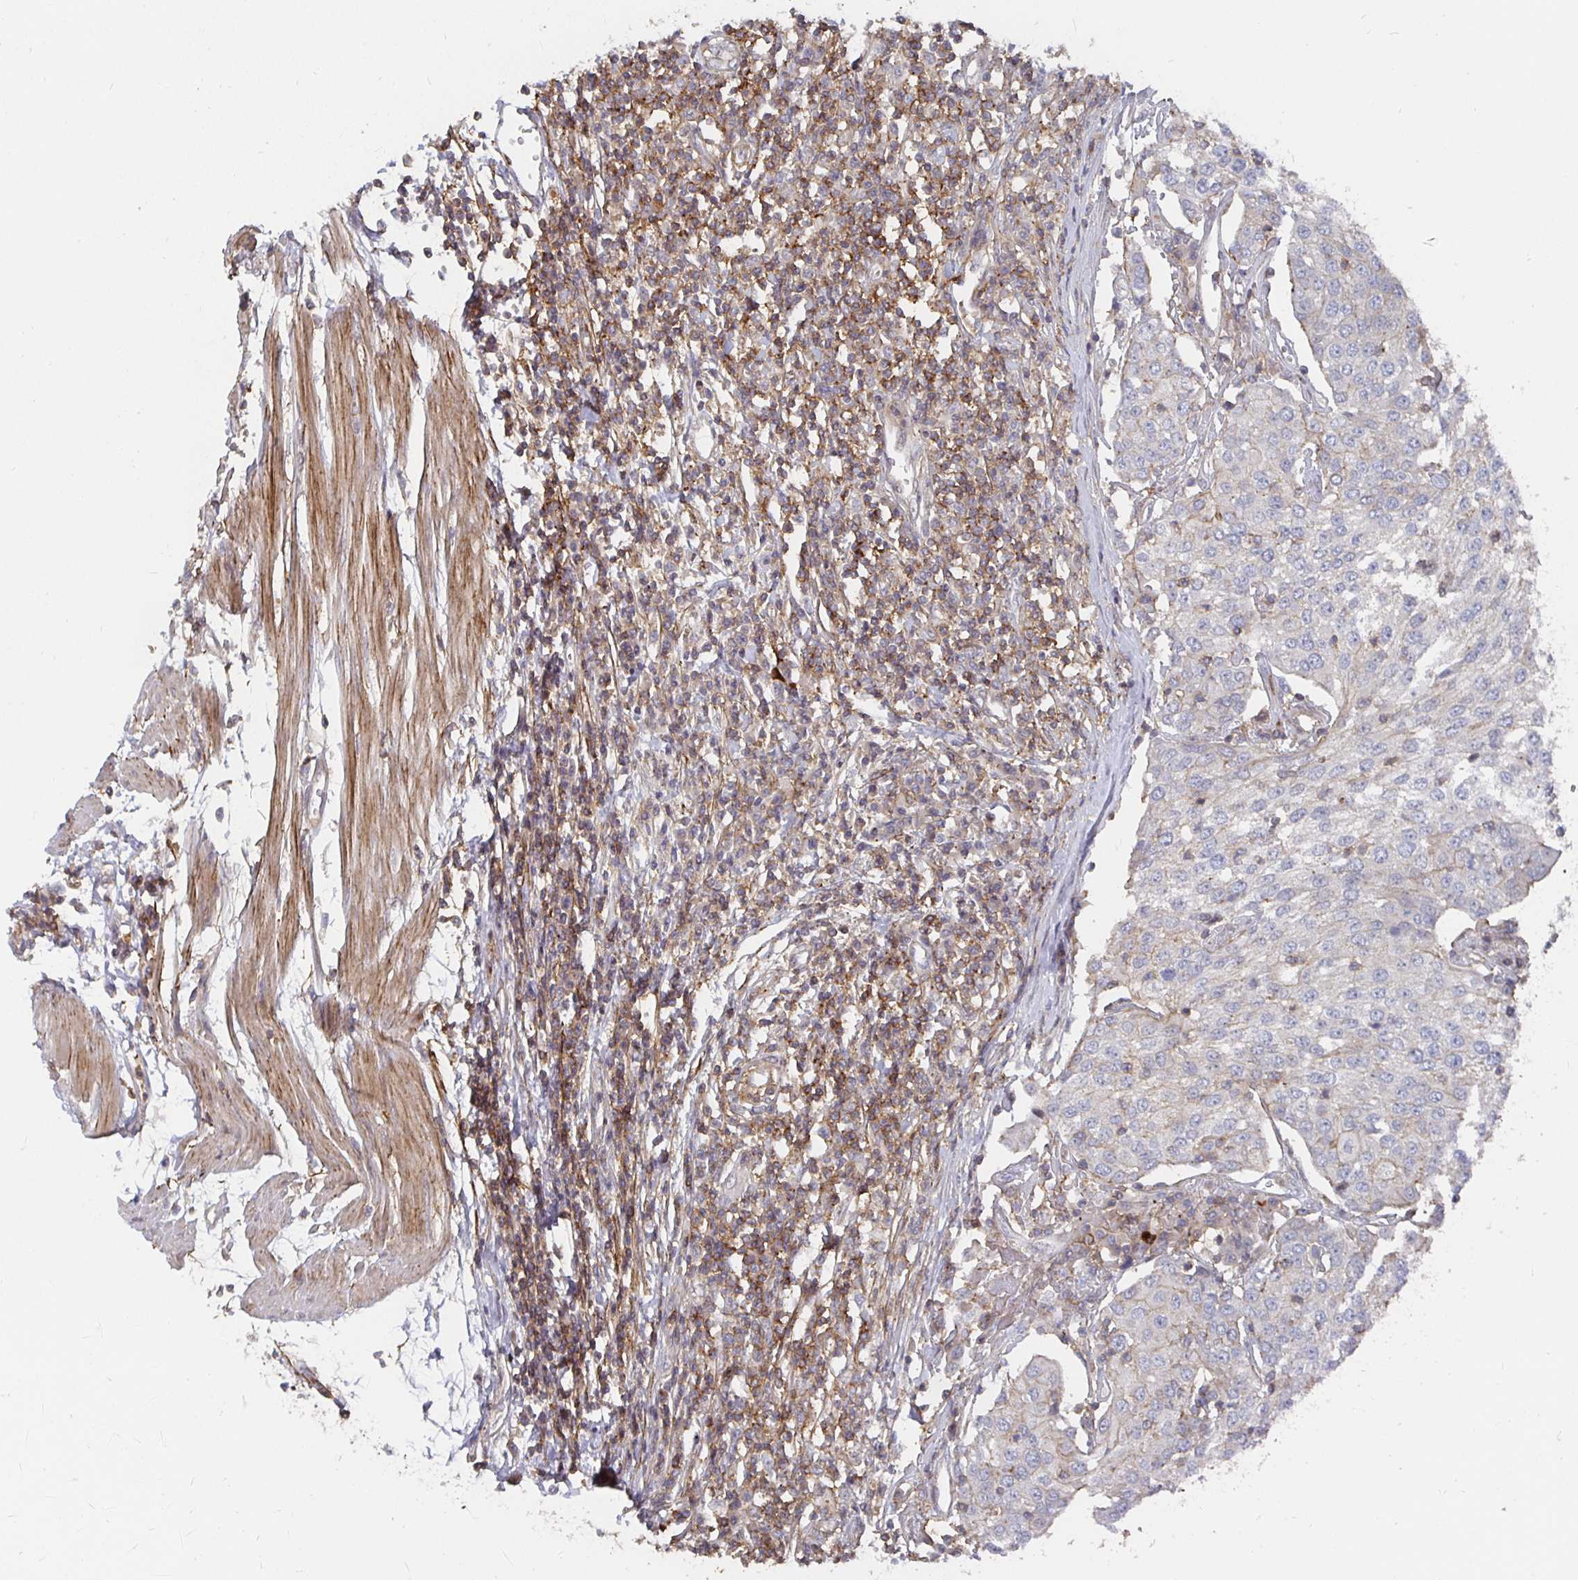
{"staining": {"intensity": "negative", "quantity": "none", "location": "none"}, "tissue": "urothelial cancer", "cell_type": "Tumor cells", "image_type": "cancer", "snomed": [{"axis": "morphology", "description": "Urothelial carcinoma, High grade"}, {"axis": "topography", "description": "Urinary bladder"}], "caption": "Protein analysis of urothelial carcinoma (high-grade) shows no significant staining in tumor cells.", "gene": "GJA4", "patient": {"sex": "female", "age": 85}}